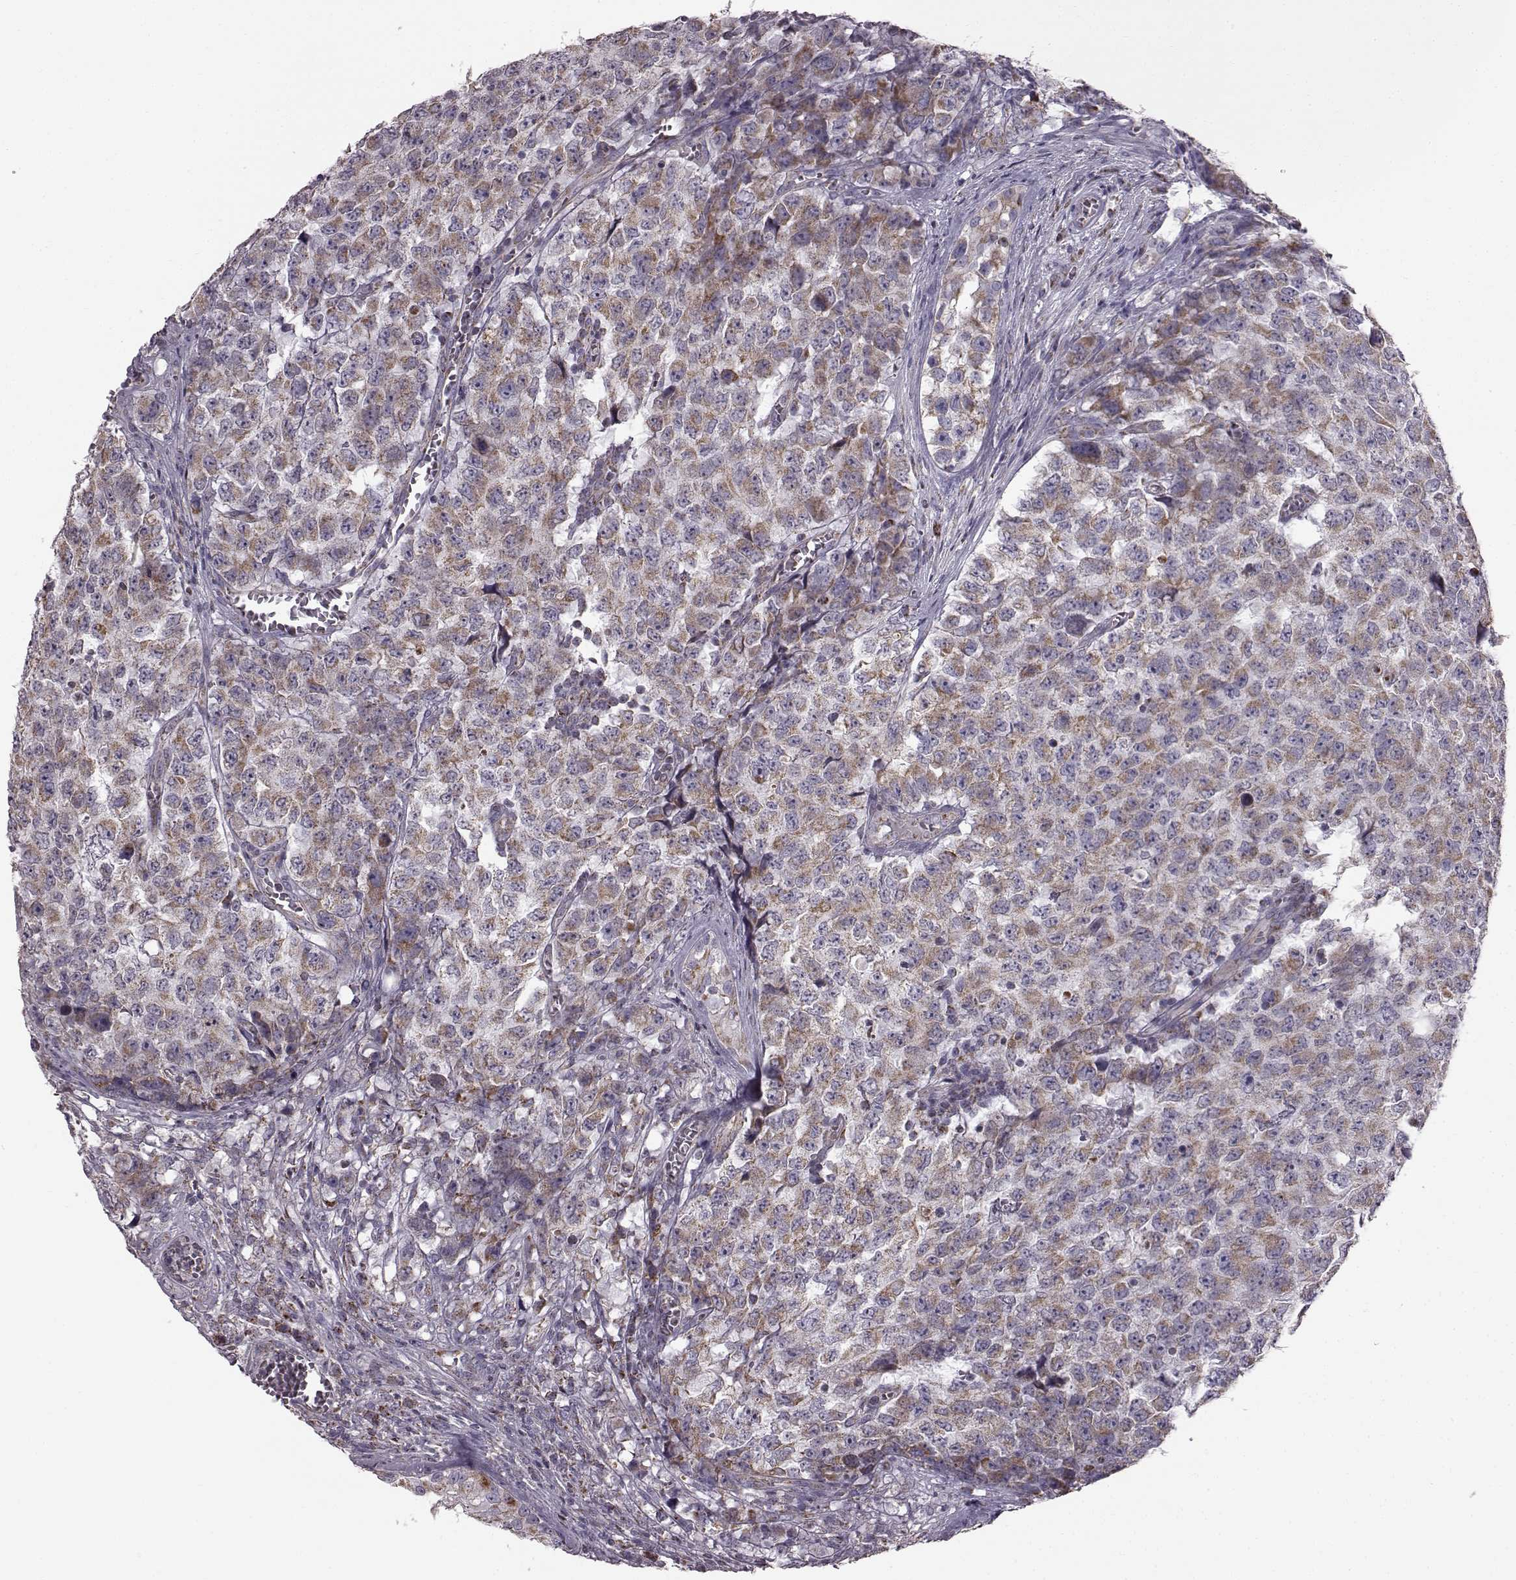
{"staining": {"intensity": "moderate", "quantity": ">75%", "location": "cytoplasmic/membranous"}, "tissue": "testis cancer", "cell_type": "Tumor cells", "image_type": "cancer", "snomed": [{"axis": "morphology", "description": "Carcinoma, Embryonal, NOS"}, {"axis": "topography", "description": "Testis"}], "caption": "Embryonal carcinoma (testis) stained with immunohistochemistry (IHC) exhibits moderate cytoplasmic/membranous positivity in about >75% of tumor cells.", "gene": "FAM8A1", "patient": {"sex": "male", "age": 23}}